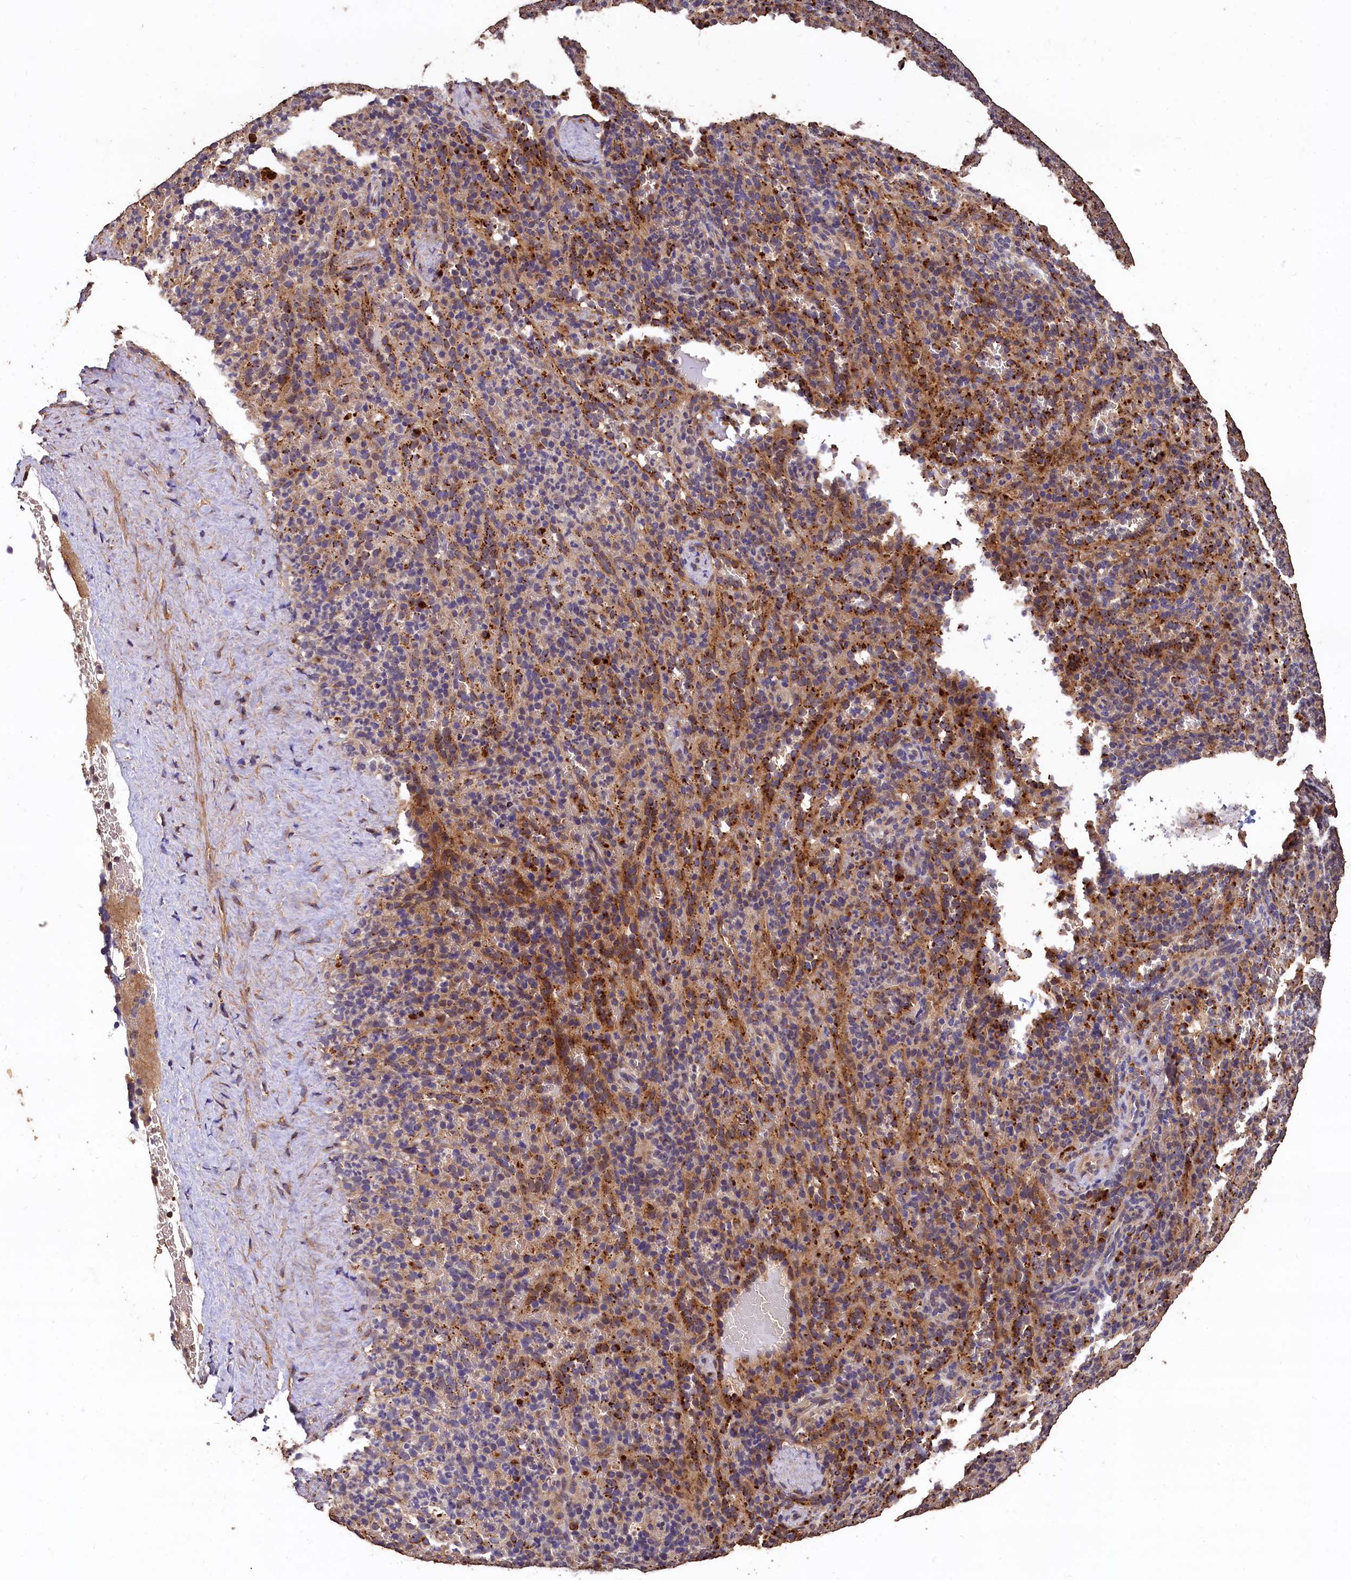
{"staining": {"intensity": "strong", "quantity": "<25%", "location": "cytoplasmic/membranous"}, "tissue": "spleen", "cell_type": "Cells in red pulp", "image_type": "normal", "snomed": [{"axis": "morphology", "description": "Normal tissue, NOS"}, {"axis": "topography", "description": "Spleen"}], "caption": "Strong cytoplasmic/membranous expression is seen in approximately <25% of cells in red pulp in normal spleen.", "gene": "LSM4", "patient": {"sex": "female", "age": 21}}